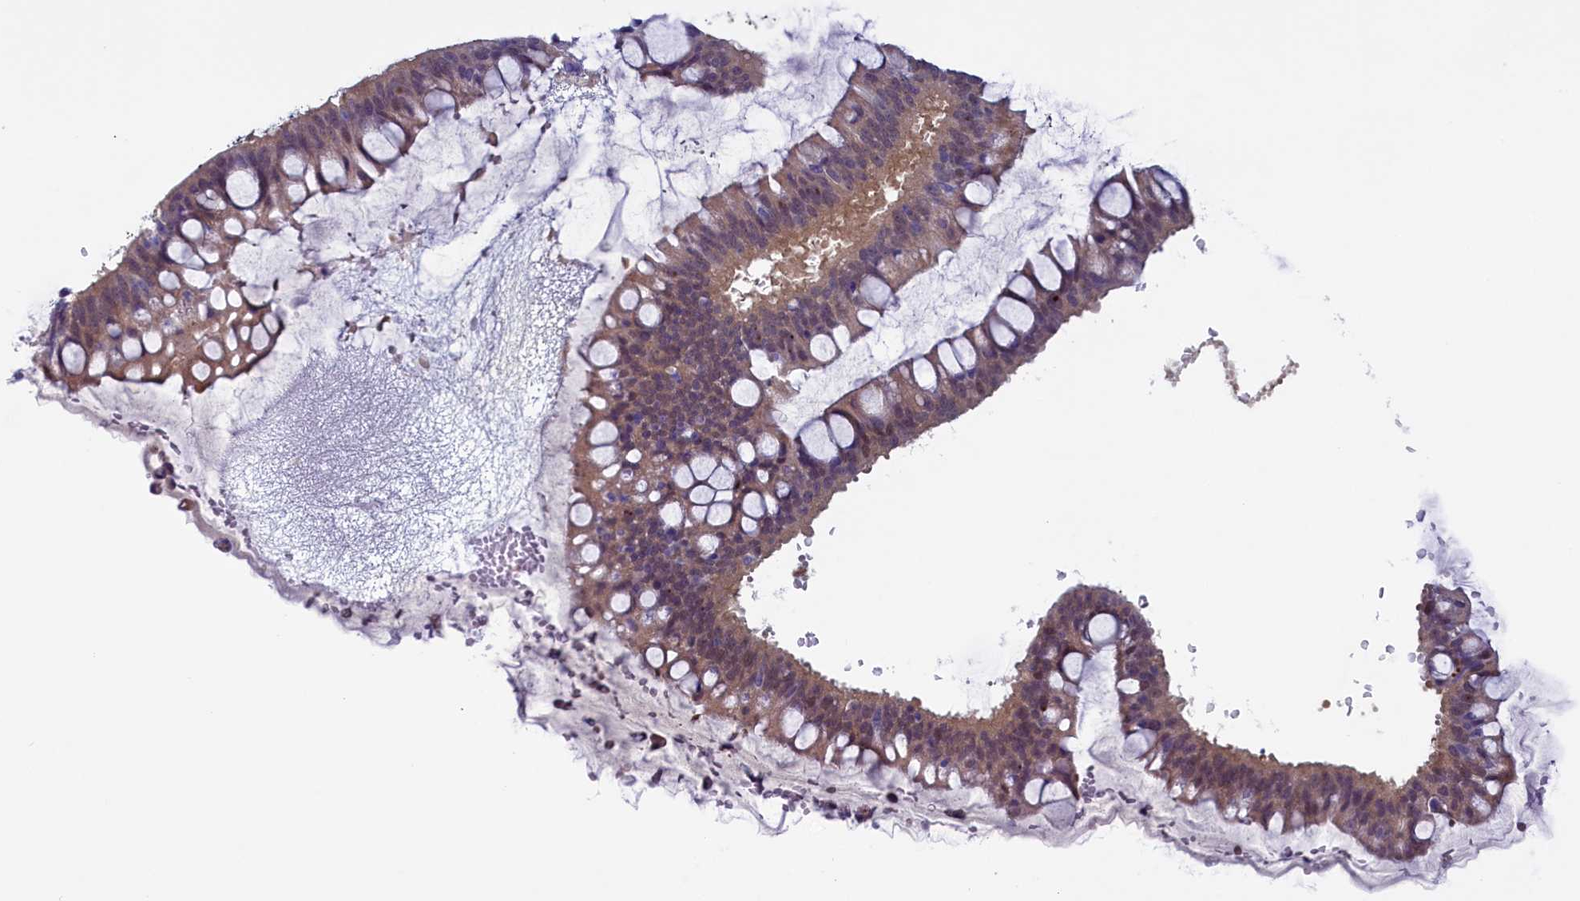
{"staining": {"intensity": "moderate", "quantity": ">75%", "location": "cytoplasmic/membranous"}, "tissue": "ovarian cancer", "cell_type": "Tumor cells", "image_type": "cancer", "snomed": [{"axis": "morphology", "description": "Cystadenocarcinoma, mucinous, NOS"}, {"axis": "topography", "description": "Ovary"}], "caption": "Ovarian mucinous cystadenocarcinoma tissue displays moderate cytoplasmic/membranous positivity in approximately >75% of tumor cells, visualized by immunohistochemistry.", "gene": "NUBP1", "patient": {"sex": "female", "age": 73}}